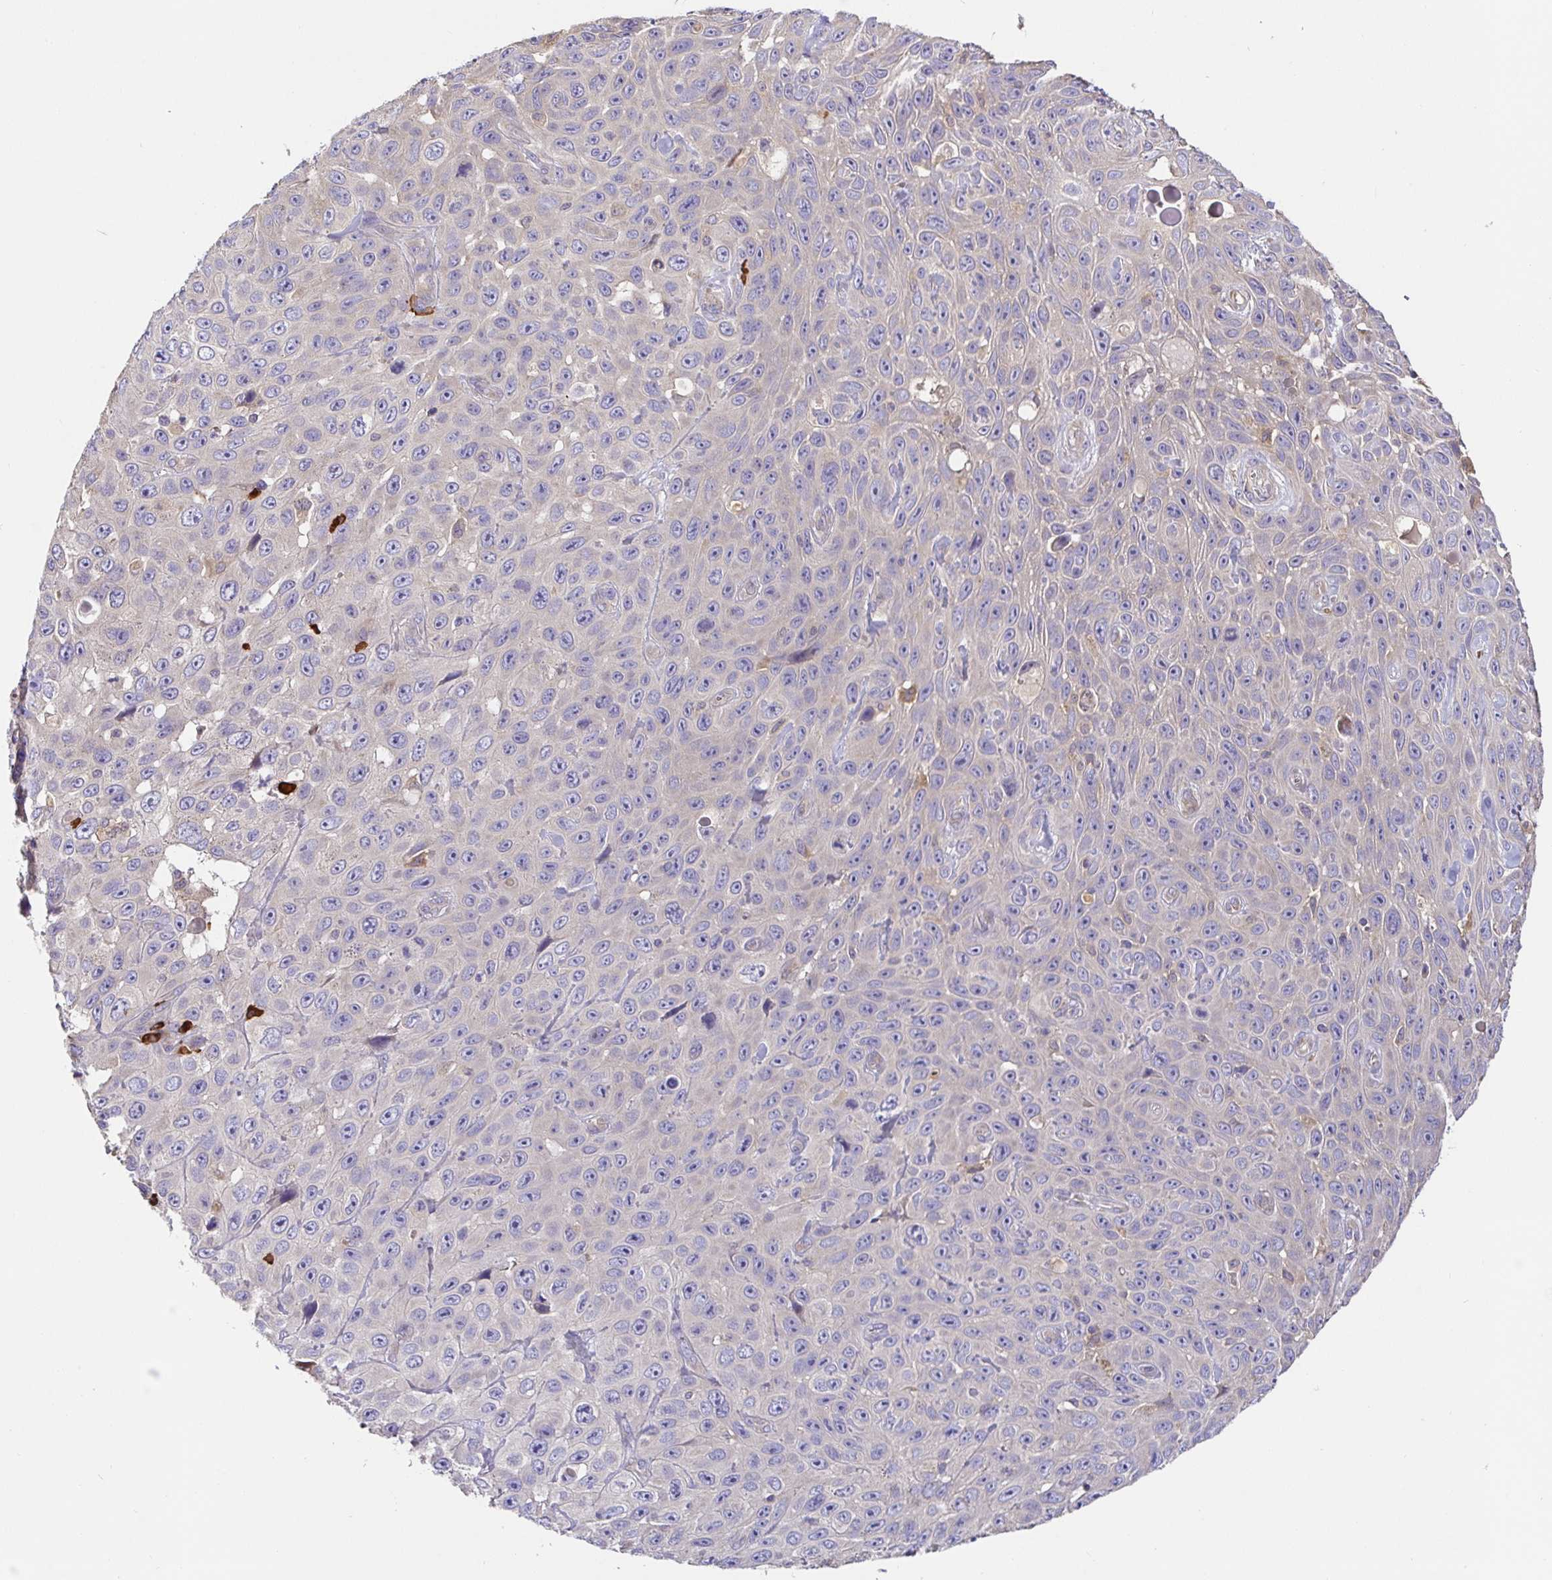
{"staining": {"intensity": "negative", "quantity": "none", "location": "none"}, "tissue": "skin cancer", "cell_type": "Tumor cells", "image_type": "cancer", "snomed": [{"axis": "morphology", "description": "Squamous cell carcinoma, NOS"}, {"axis": "topography", "description": "Skin"}], "caption": "Skin cancer was stained to show a protein in brown. There is no significant staining in tumor cells.", "gene": "HAGH", "patient": {"sex": "male", "age": 82}}